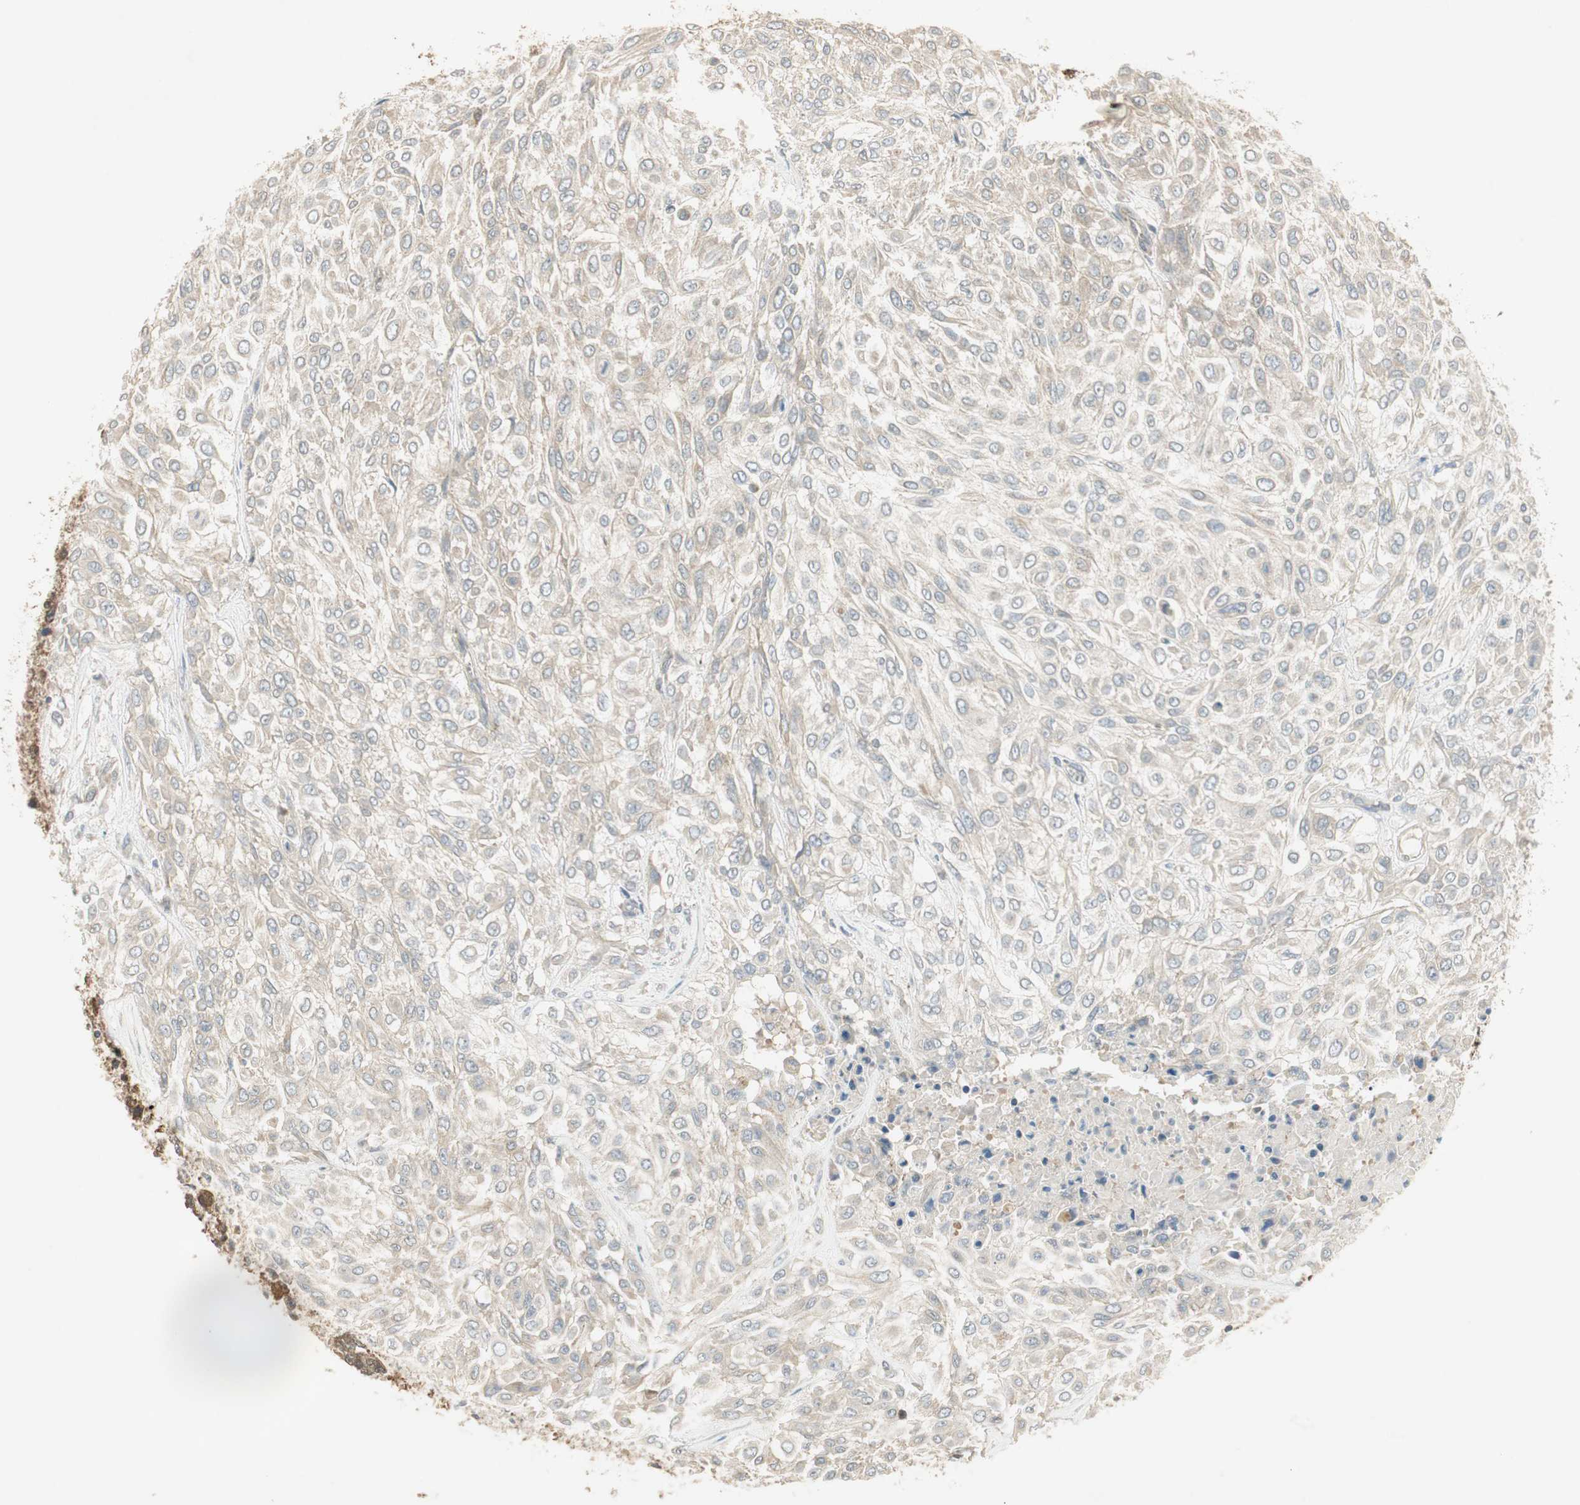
{"staining": {"intensity": "weak", "quantity": "25%-75%", "location": "cytoplasmic/membranous"}, "tissue": "urothelial cancer", "cell_type": "Tumor cells", "image_type": "cancer", "snomed": [{"axis": "morphology", "description": "Urothelial carcinoma, High grade"}, {"axis": "topography", "description": "Urinary bladder"}], "caption": "This photomicrograph reveals IHC staining of human urothelial cancer, with low weak cytoplasmic/membranous expression in about 25%-75% of tumor cells.", "gene": "USP2", "patient": {"sex": "male", "age": 57}}